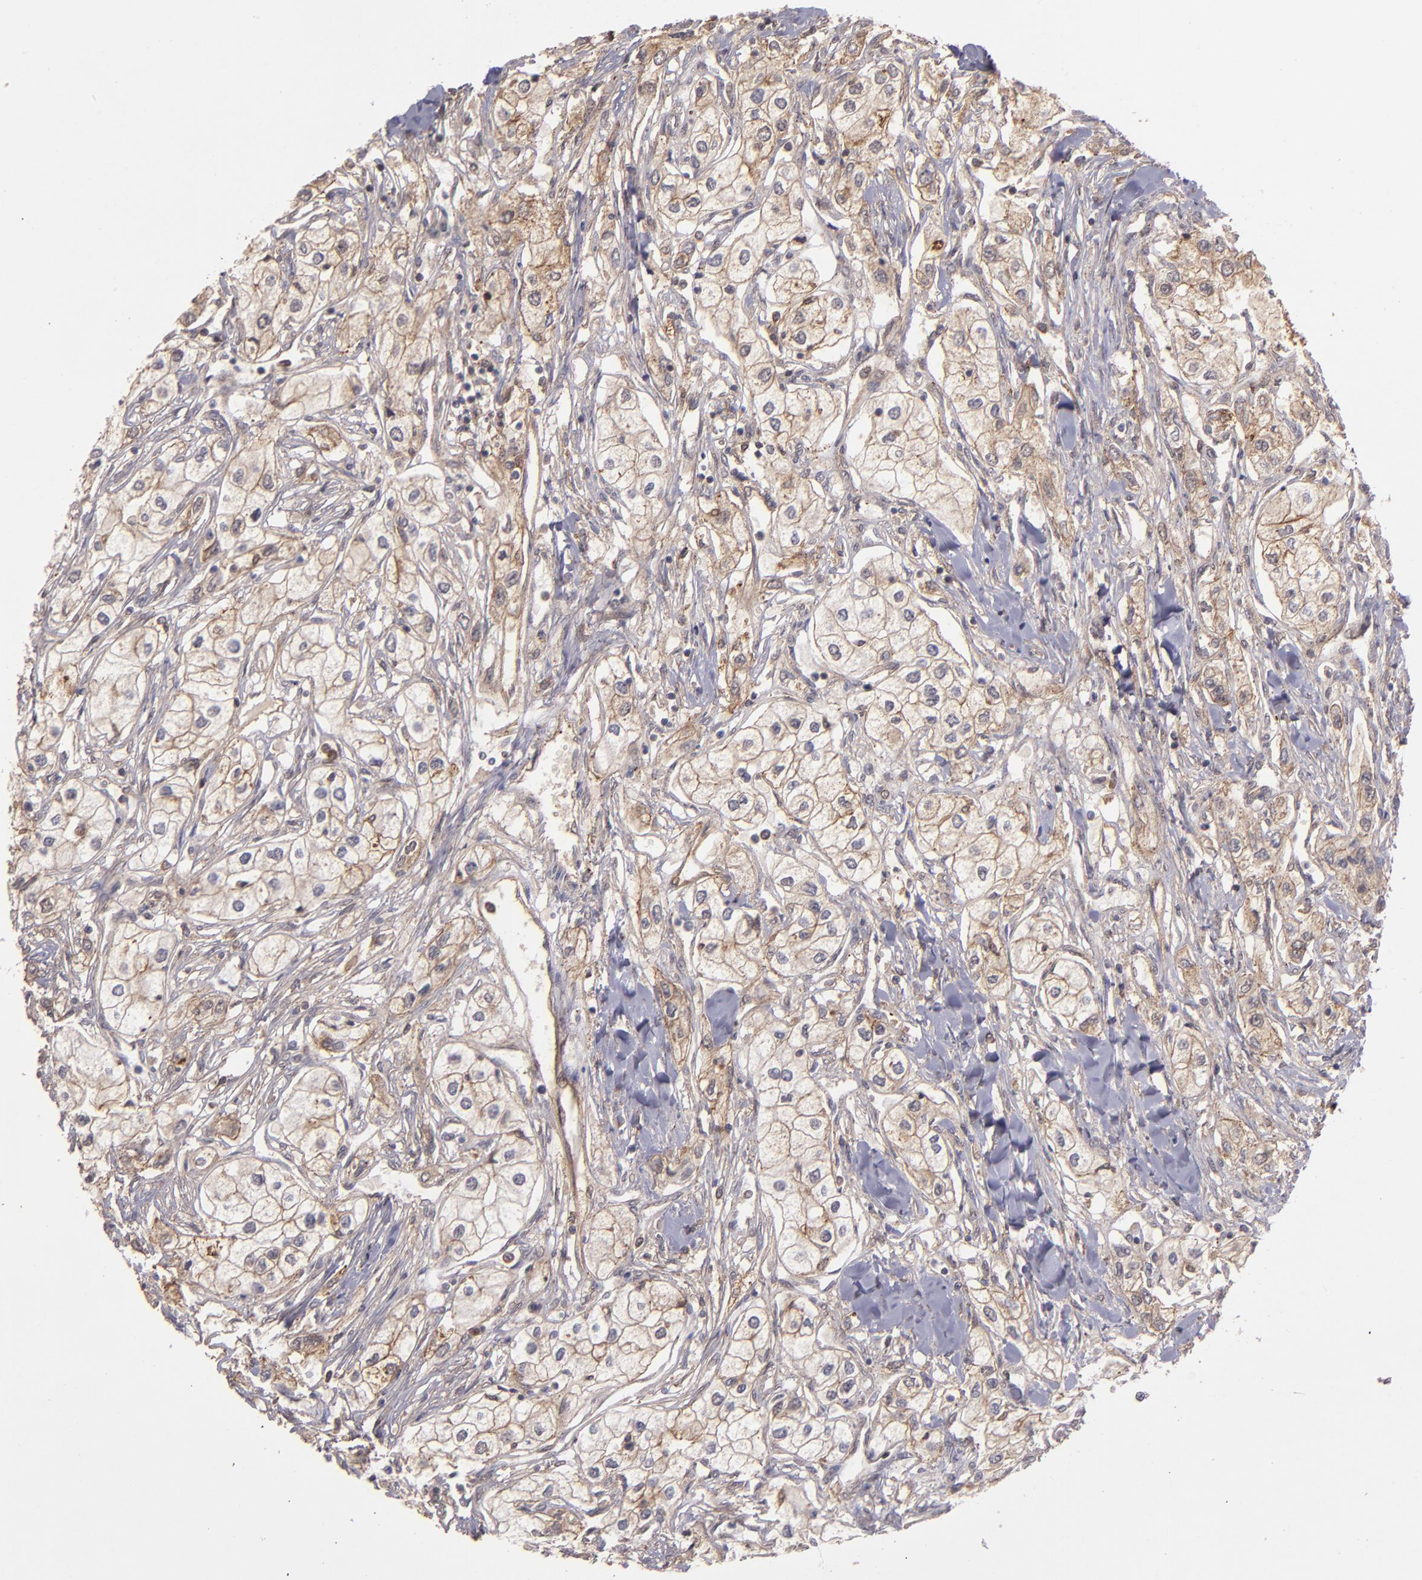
{"staining": {"intensity": "moderate", "quantity": ">75%", "location": "cytoplasmic/membranous"}, "tissue": "renal cancer", "cell_type": "Tumor cells", "image_type": "cancer", "snomed": [{"axis": "morphology", "description": "Adenocarcinoma, NOS"}, {"axis": "topography", "description": "Kidney"}], "caption": "Moderate cytoplasmic/membranous expression for a protein is appreciated in about >75% of tumor cells of renal cancer using immunohistochemistry (IHC).", "gene": "ZFYVE1", "patient": {"sex": "male", "age": 57}}